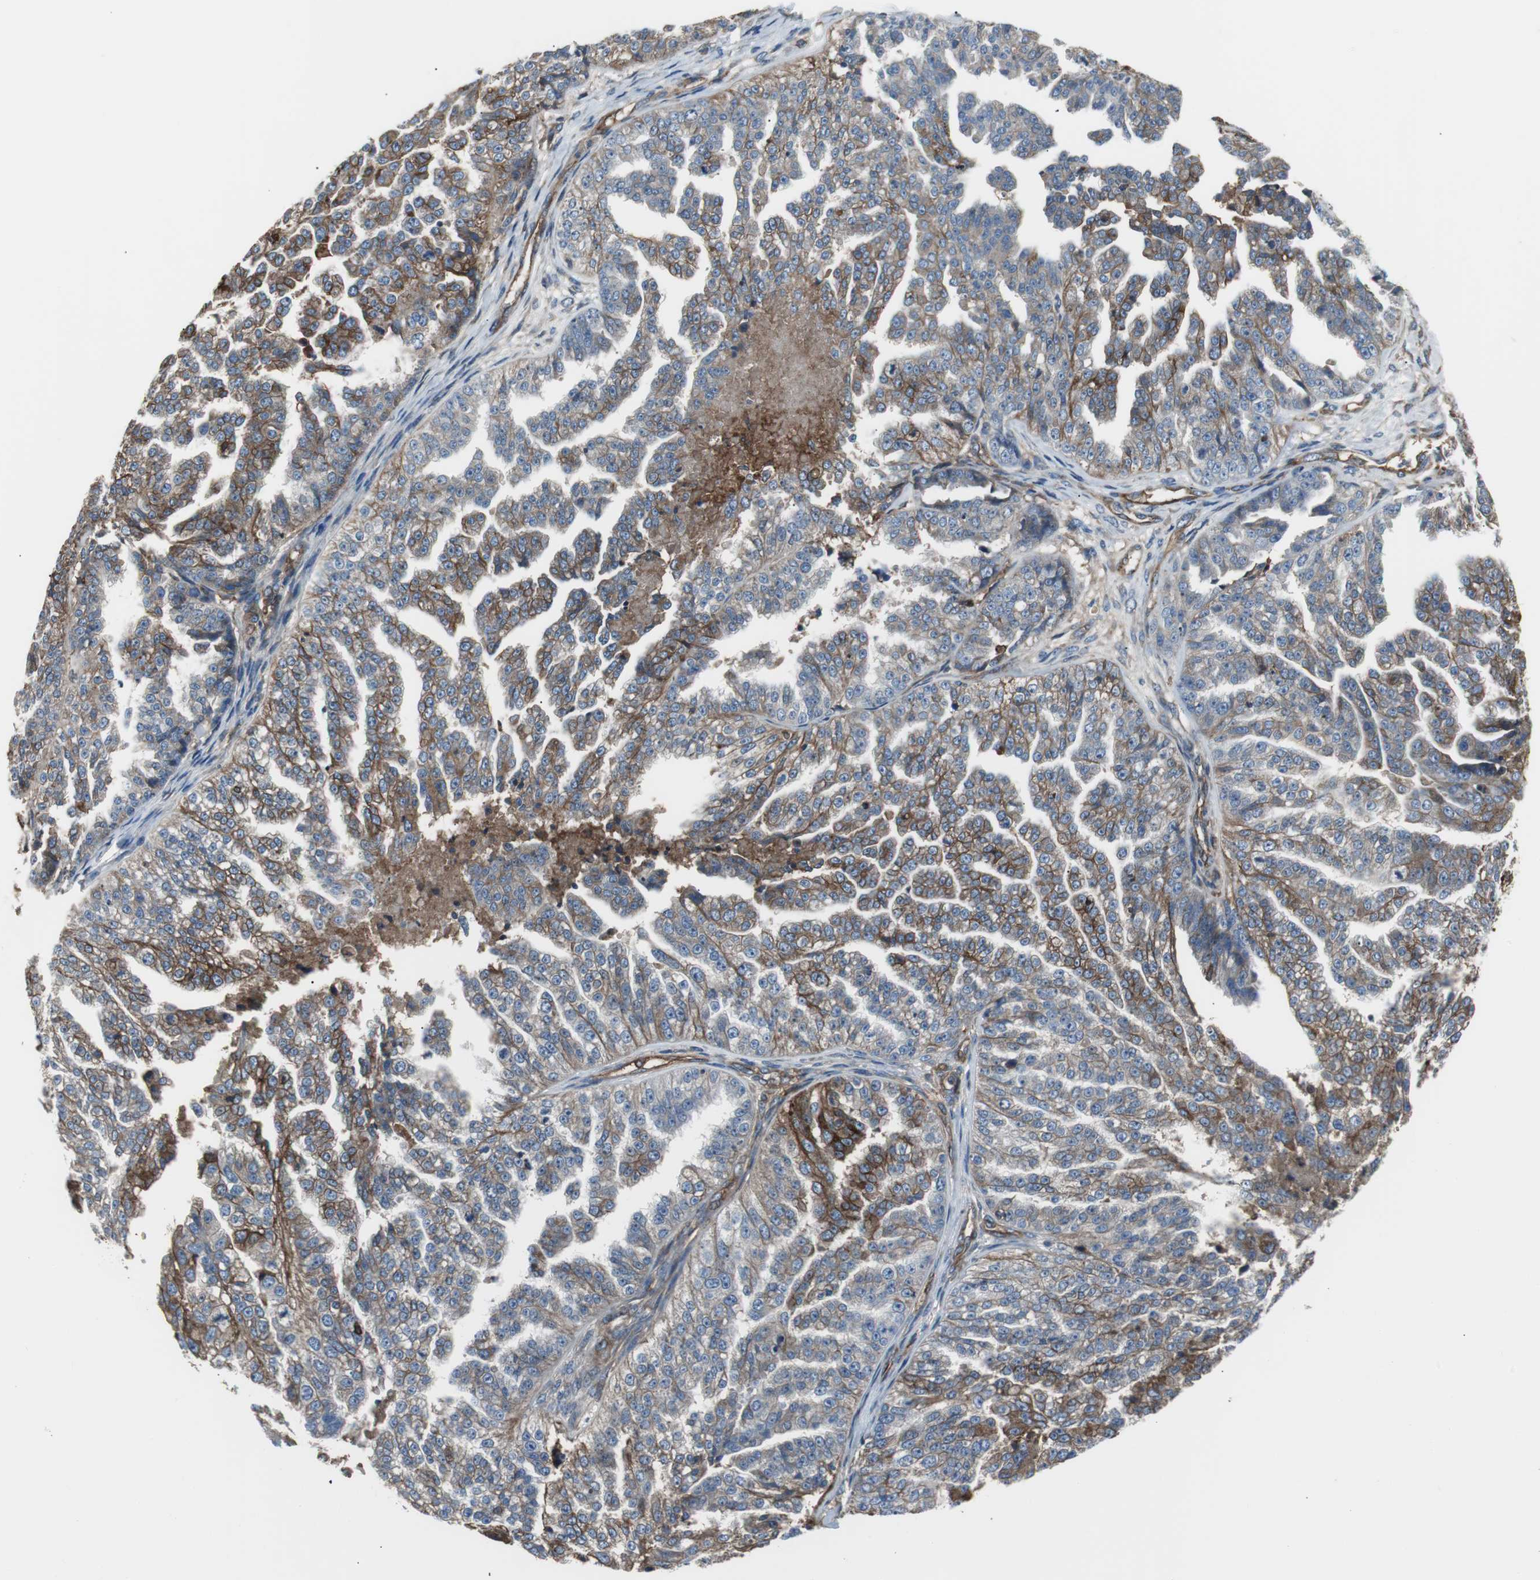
{"staining": {"intensity": "strong", "quantity": ">75%", "location": "cytoplasmic/membranous"}, "tissue": "ovarian cancer", "cell_type": "Tumor cells", "image_type": "cancer", "snomed": [{"axis": "morphology", "description": "Cystadenocarcinoma, serous, NOS"}, {"axis": "topography", "description": "Ovary"}], "caption": "Immunohistochemistry (IHC) image of neoplastic tissue: ovarian serous cystadenocarcinoma stained using IHC displays high levels of strong protein expression localized specifically in the cytoplasmic/membranous of tumor cells, appearing as a cytoplasmic/membranous brown color.", "gene": "B2M", "patient": {"sex": "female", "age": 58}}